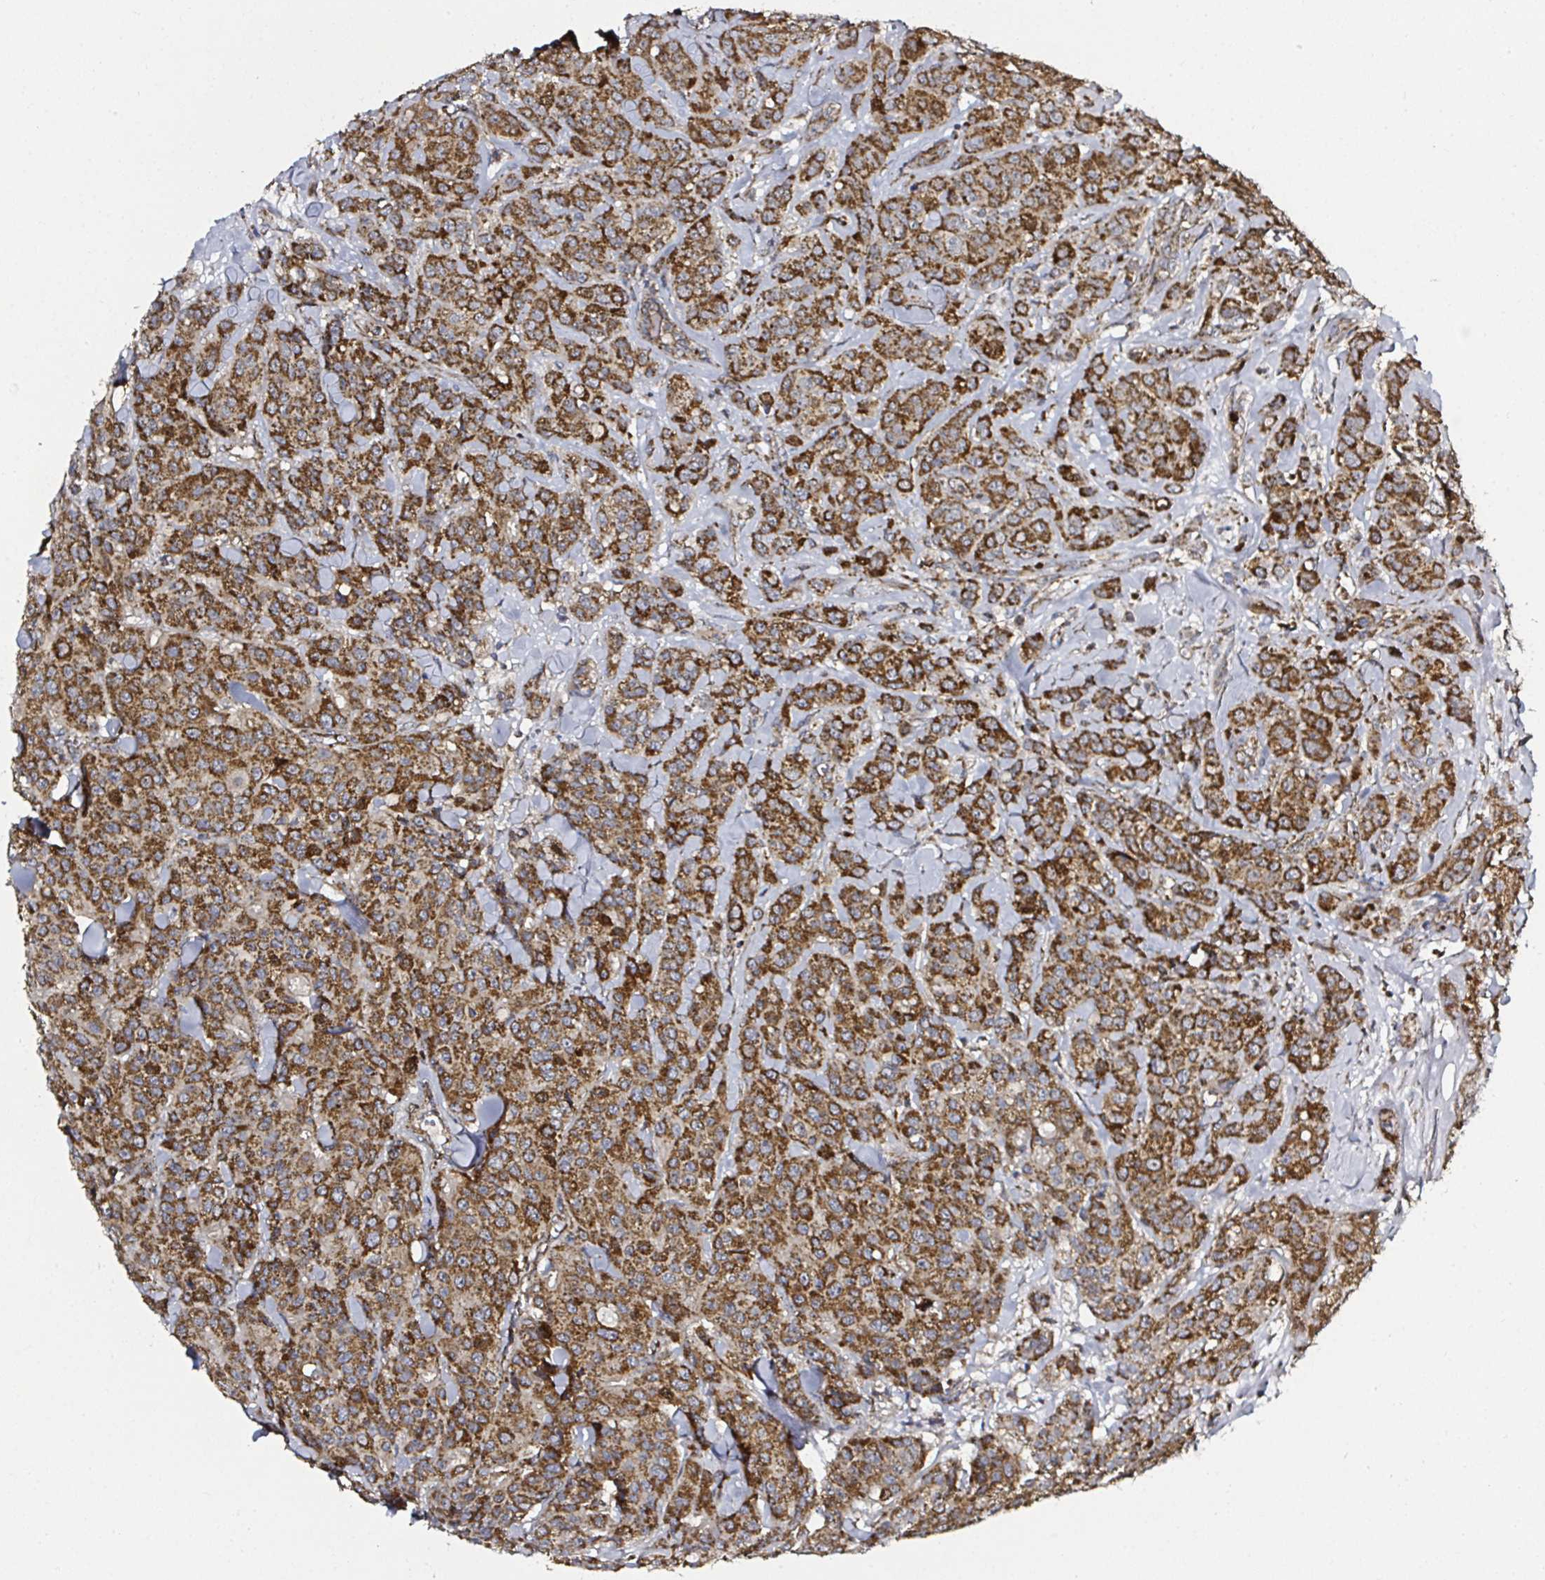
{"staining": {"intensity": "strong", "quantity": ">75%", "location": "cytoplasmic/membranous"}, "tissue": "breast cancer", "cell_type": "Tumor cells", "image_type": "cancer", "snomed": [{"axis": "morphology", "description": "Normal tissue, NOS"}, {"axis": "morphology", "description": "Duct carcinoma"}, {"axis": "topography", "description": "Breast"}], "caption": "Protein expression analysis of intraductal carcinoma (breast) shows strong cytoplasmic/membranous expression in about >75% of tumor cells.", "gene": "ATAD3B", "patient": {"sex": "female", "age": 43}}